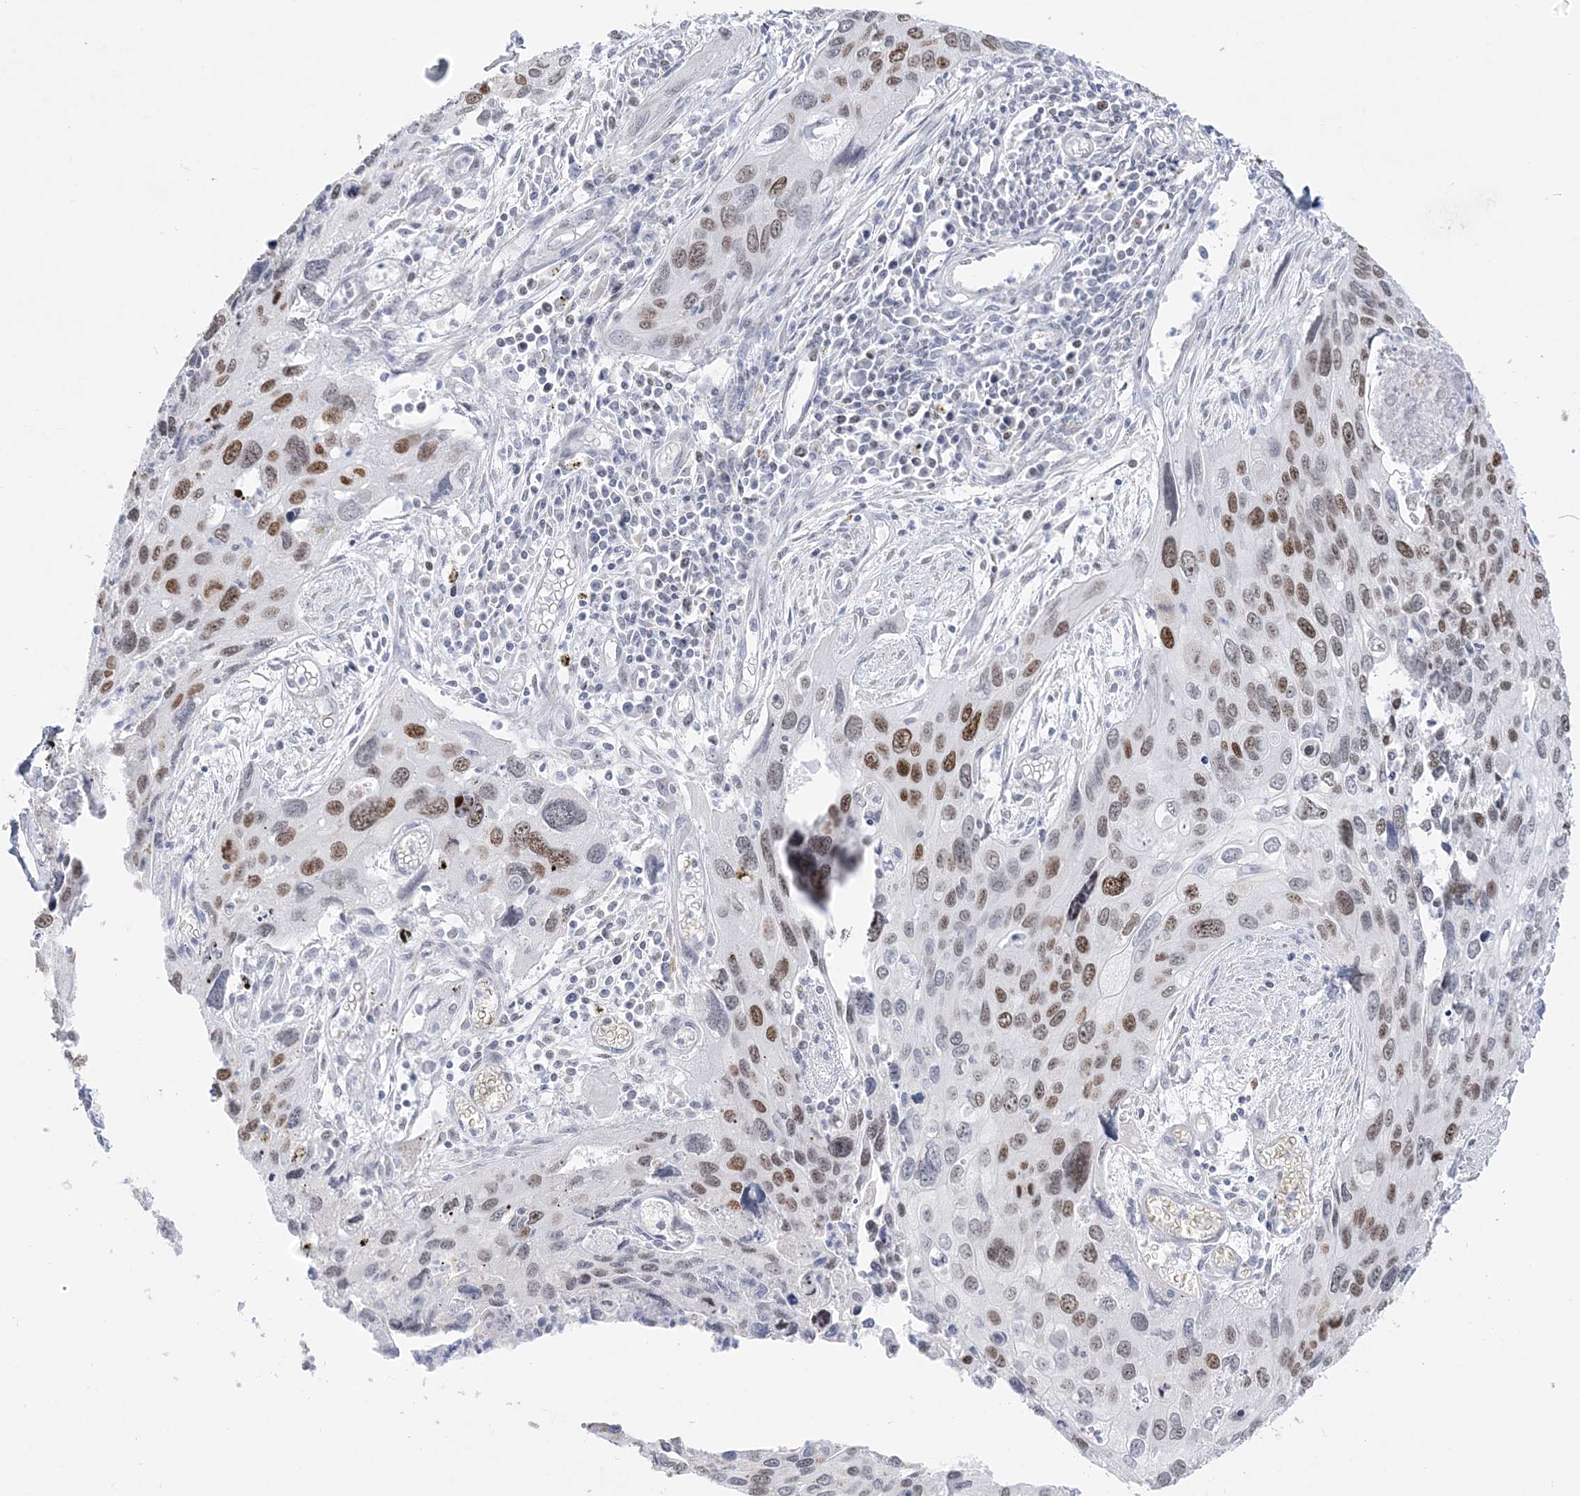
{"staining": {"intensity": "moderate", "quantity": ">75%", "location": "nuclear"}, "tissue": "cervical cancer", "cell_type": "Tumor cells", "image_type": "cancer", "snomed": [{"axis": "morphology", "description": "Squamous cell carcinoma, NOS"}, {"axis": "topography", "description": "Cervix"}], "caption": "Human cervical cancer (squamous cell carcinoma) stained with a protein marker reveals moderate staining in tumor cells.", "gene": "DDX21", "patient": {"sex": "female", "age": 55}}